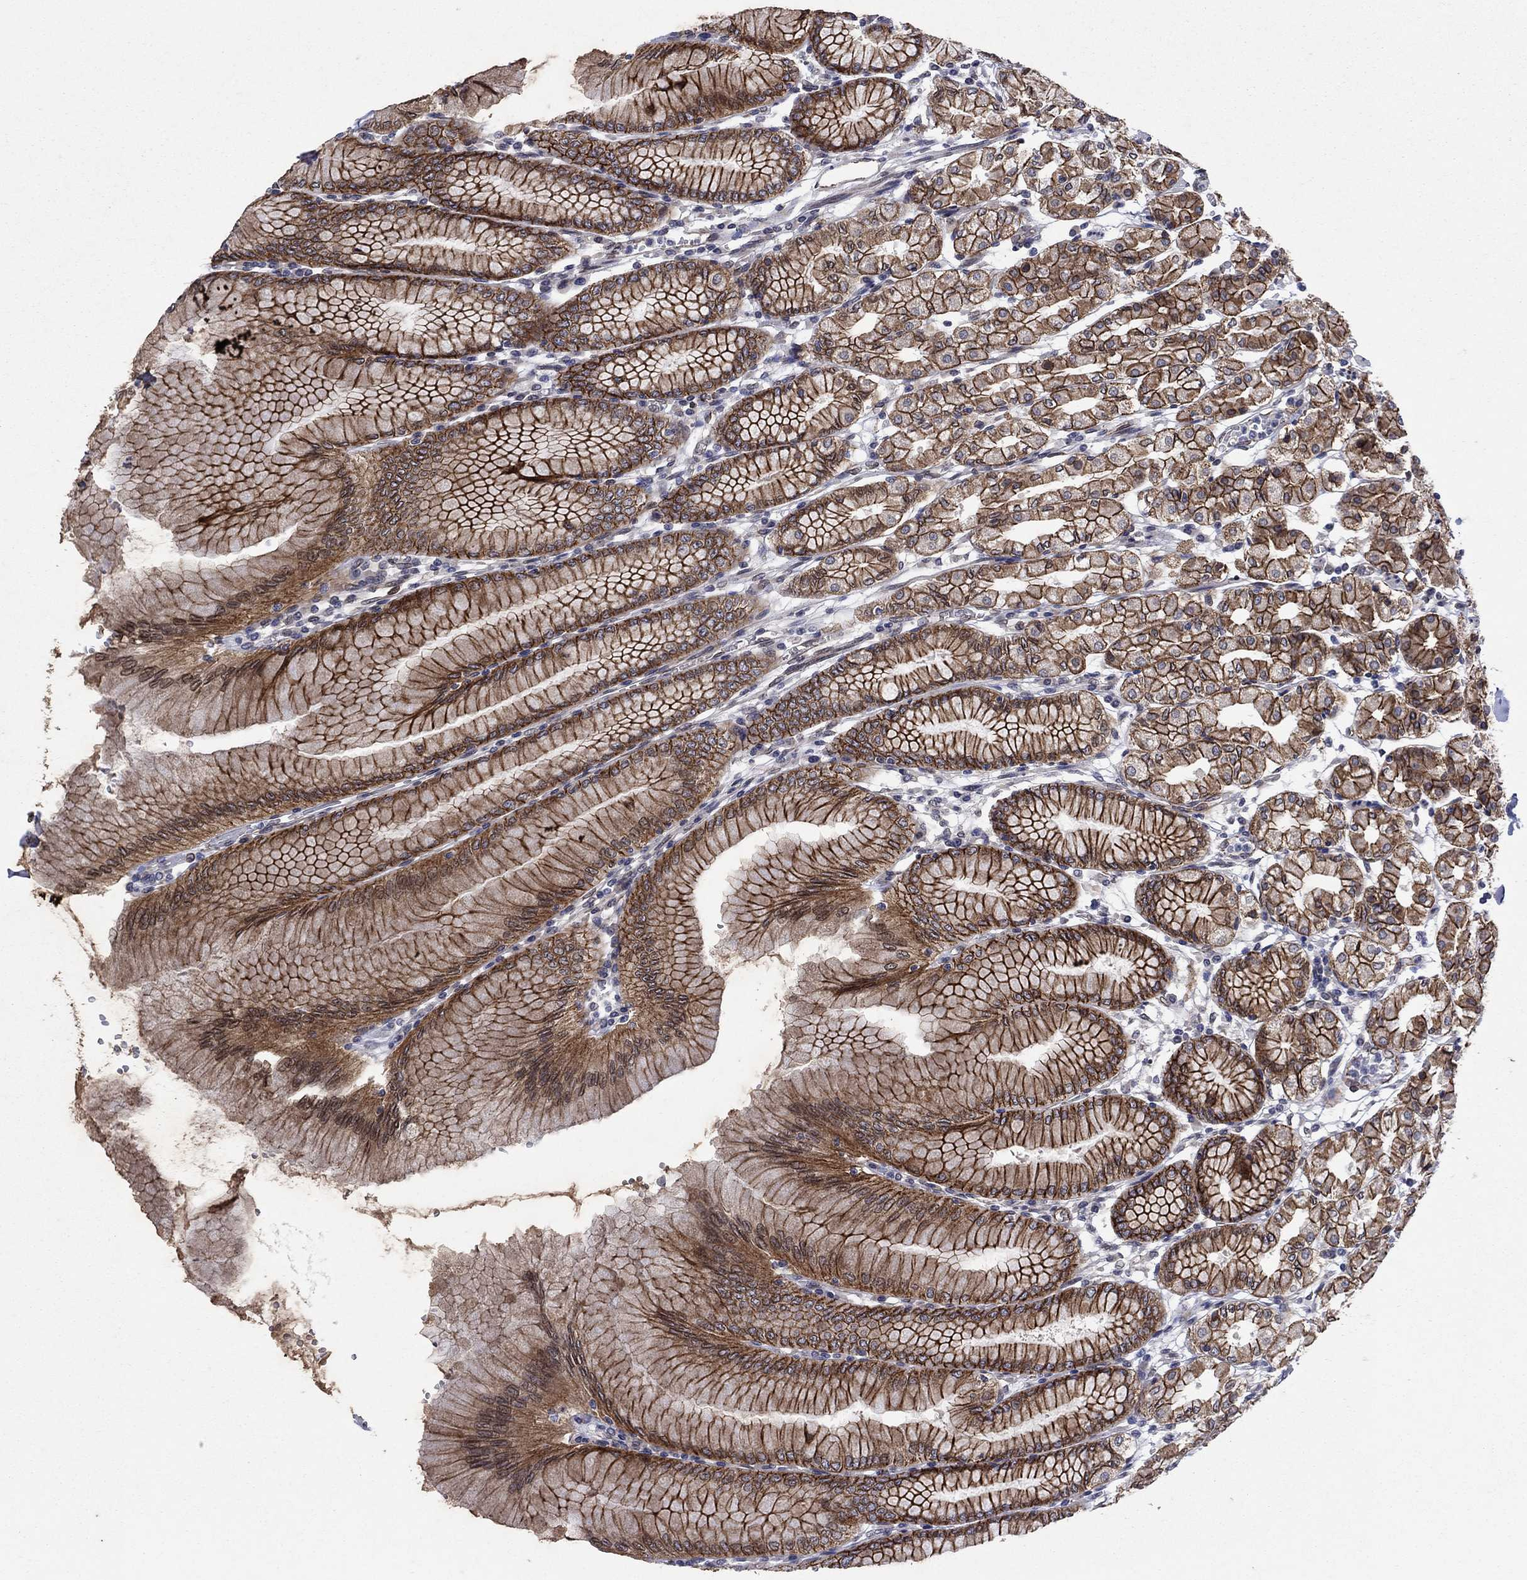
{"staining": {"intensity": "strong", "quantity": ">75%", "location": "cytoplasmic/membranous"}, "tissue": "stomach", "cell_type": "Glandular cells", "image_type": "normal", "snomed": [{"axis": "morphology", "description": "Normal tissue, NOS"}, {"axis": "topography", "description": "Skeletal muscle"}, {"axis": "topography", "description": "Stomach"}], "caption": "A high amount of strong cytoplasmic/membranous positivity is present in approximately >75% of glandular cells in benign stomach. The protein is shown in brown color, while the nuclei are stained blue.", "gene": "EMC9", "patient": {"sex": "female", "age": 57}}